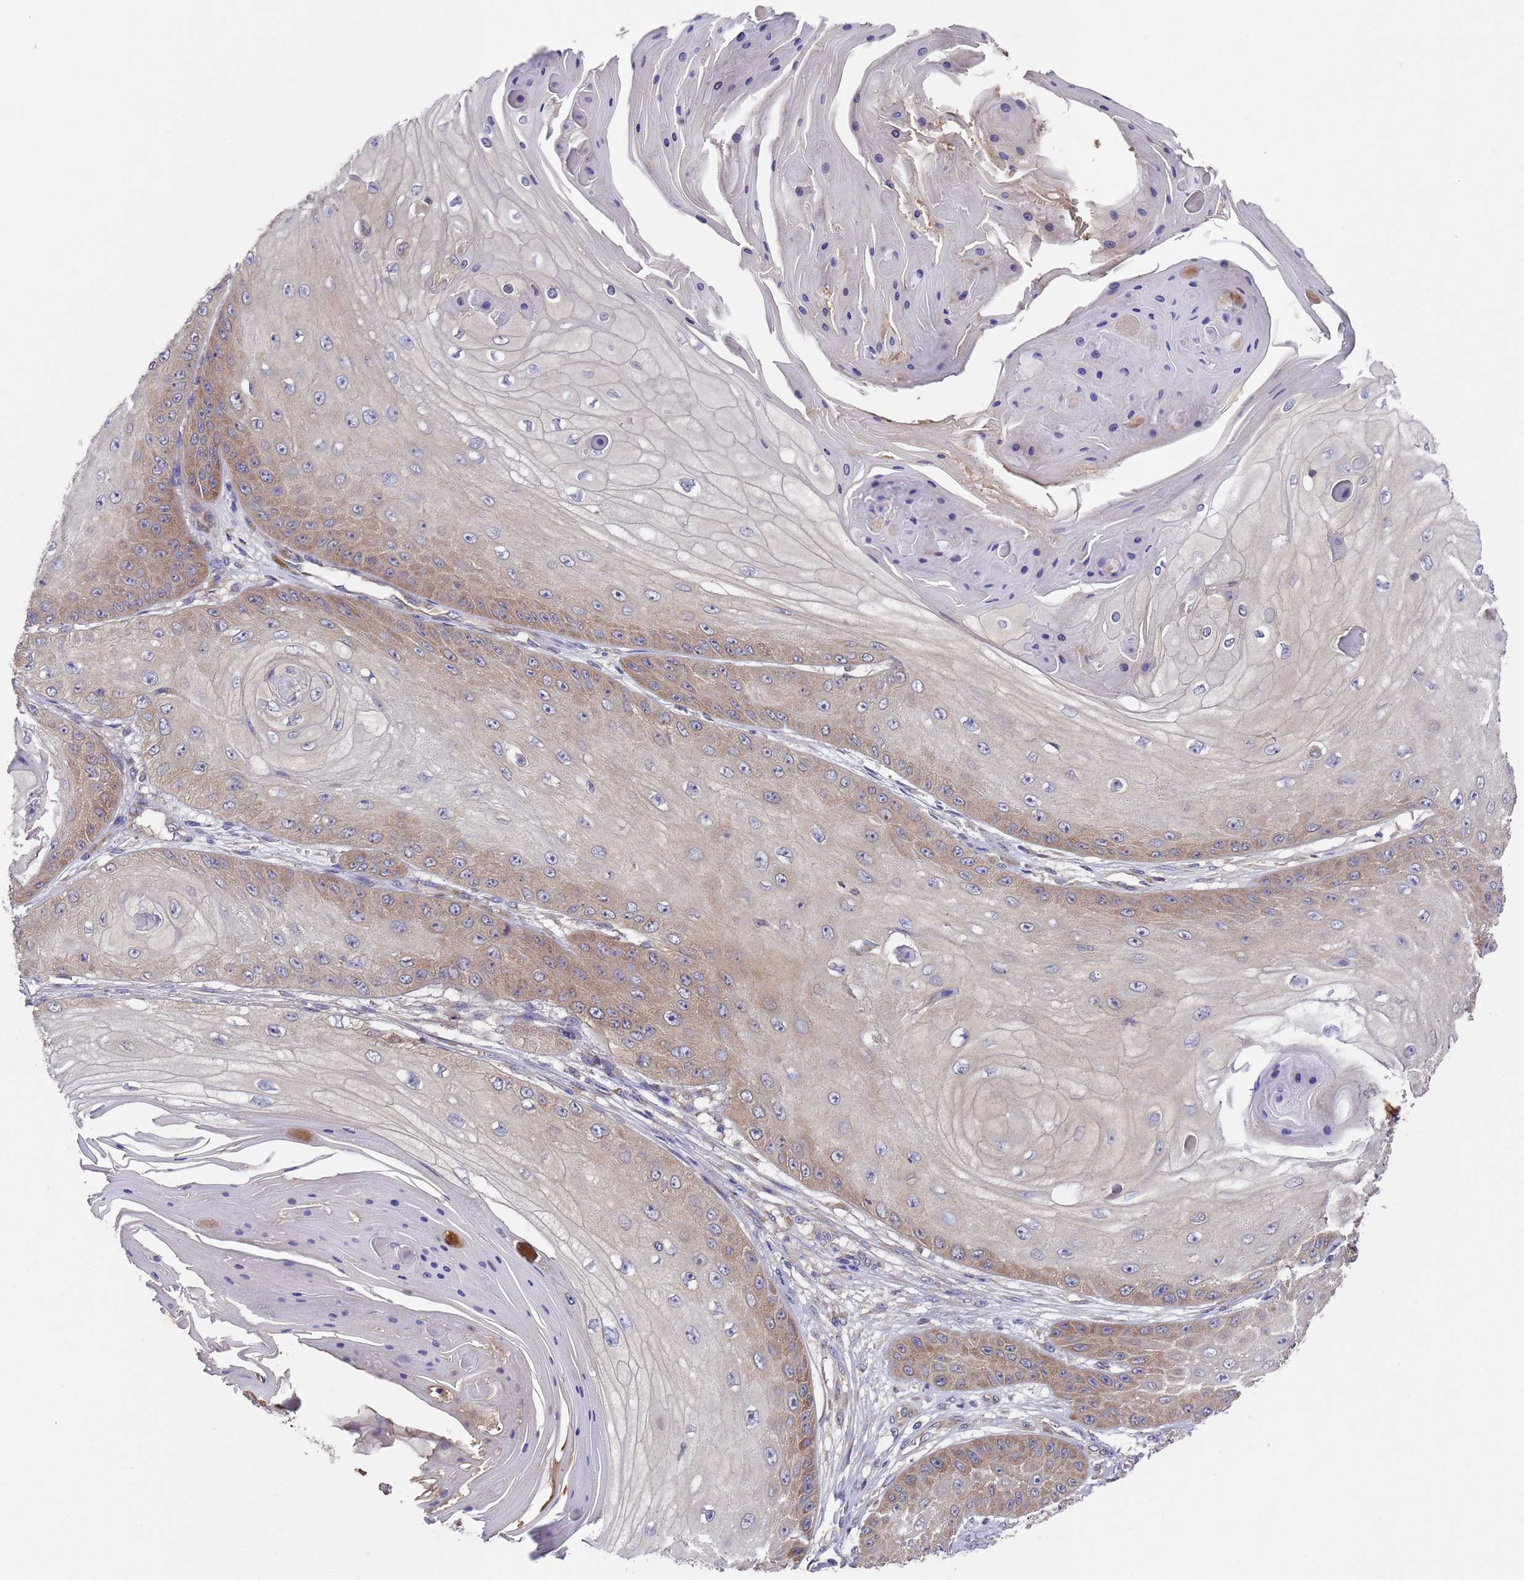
{"staining": {"intensity": "moderate", "quantity": "25%-75%", "location": "cytoplasmic/membranous"}, "tissue": "skin cancer", "cell_type": "Tumor cells", "image_type": "cancer", "snomed": [{"axis": "morphology", "description": "Squamous cell carcinoma, NOS"}, {"axis": "topography", "description": "Skin"}], "caption": "Skin cancer stained with IHC reveals moderate cytoplasmic/membranous positivity in about 25%-75% of tumor cells. Nuclei are stained in blue.", "gene": "DCAF12L2", "patient": {"sex": "male", "age": 70}}